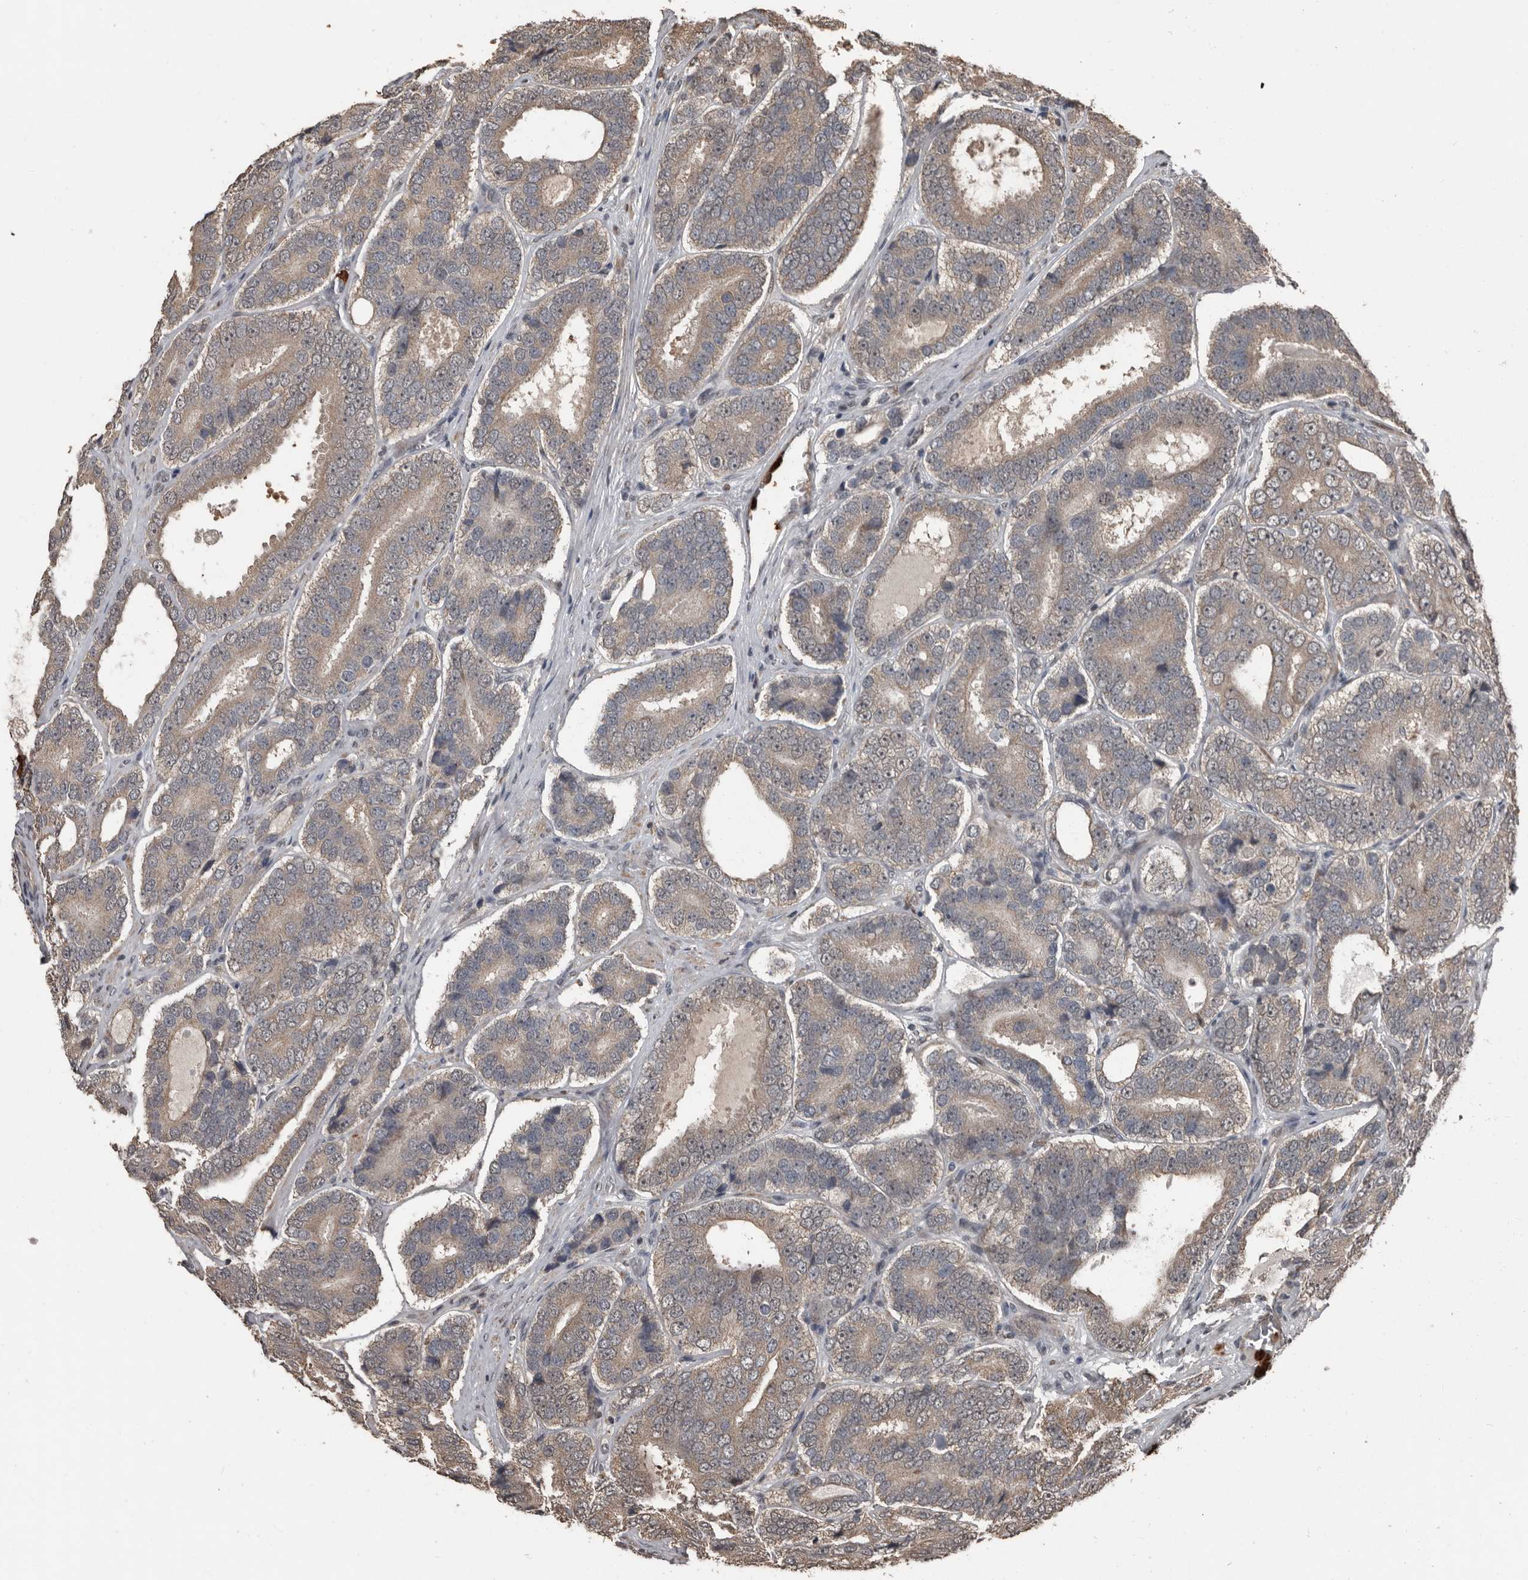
{"staining": {"intensity": "weak", "quantity": ">75%", "location": "cytoplasmic/membranous"}, "tissue": "prostate cancer", "cell_type": "Tumor cells", "image_type": "cancer", "snomed": [{"axis": "morphology", "description": "Adenocarcinoma, High grade"}, {"axis": "topography", "description": "Prostate"}], "caption": "Immunohistochemical staining of prostate cancer (high-grade adenocarcinoma) exhibits low levels of weak cytoplasmic/membranous expression in about >75% of tumor cells.", "gene": "FSBP", "patient": {"sex": "male", "age": 56}}